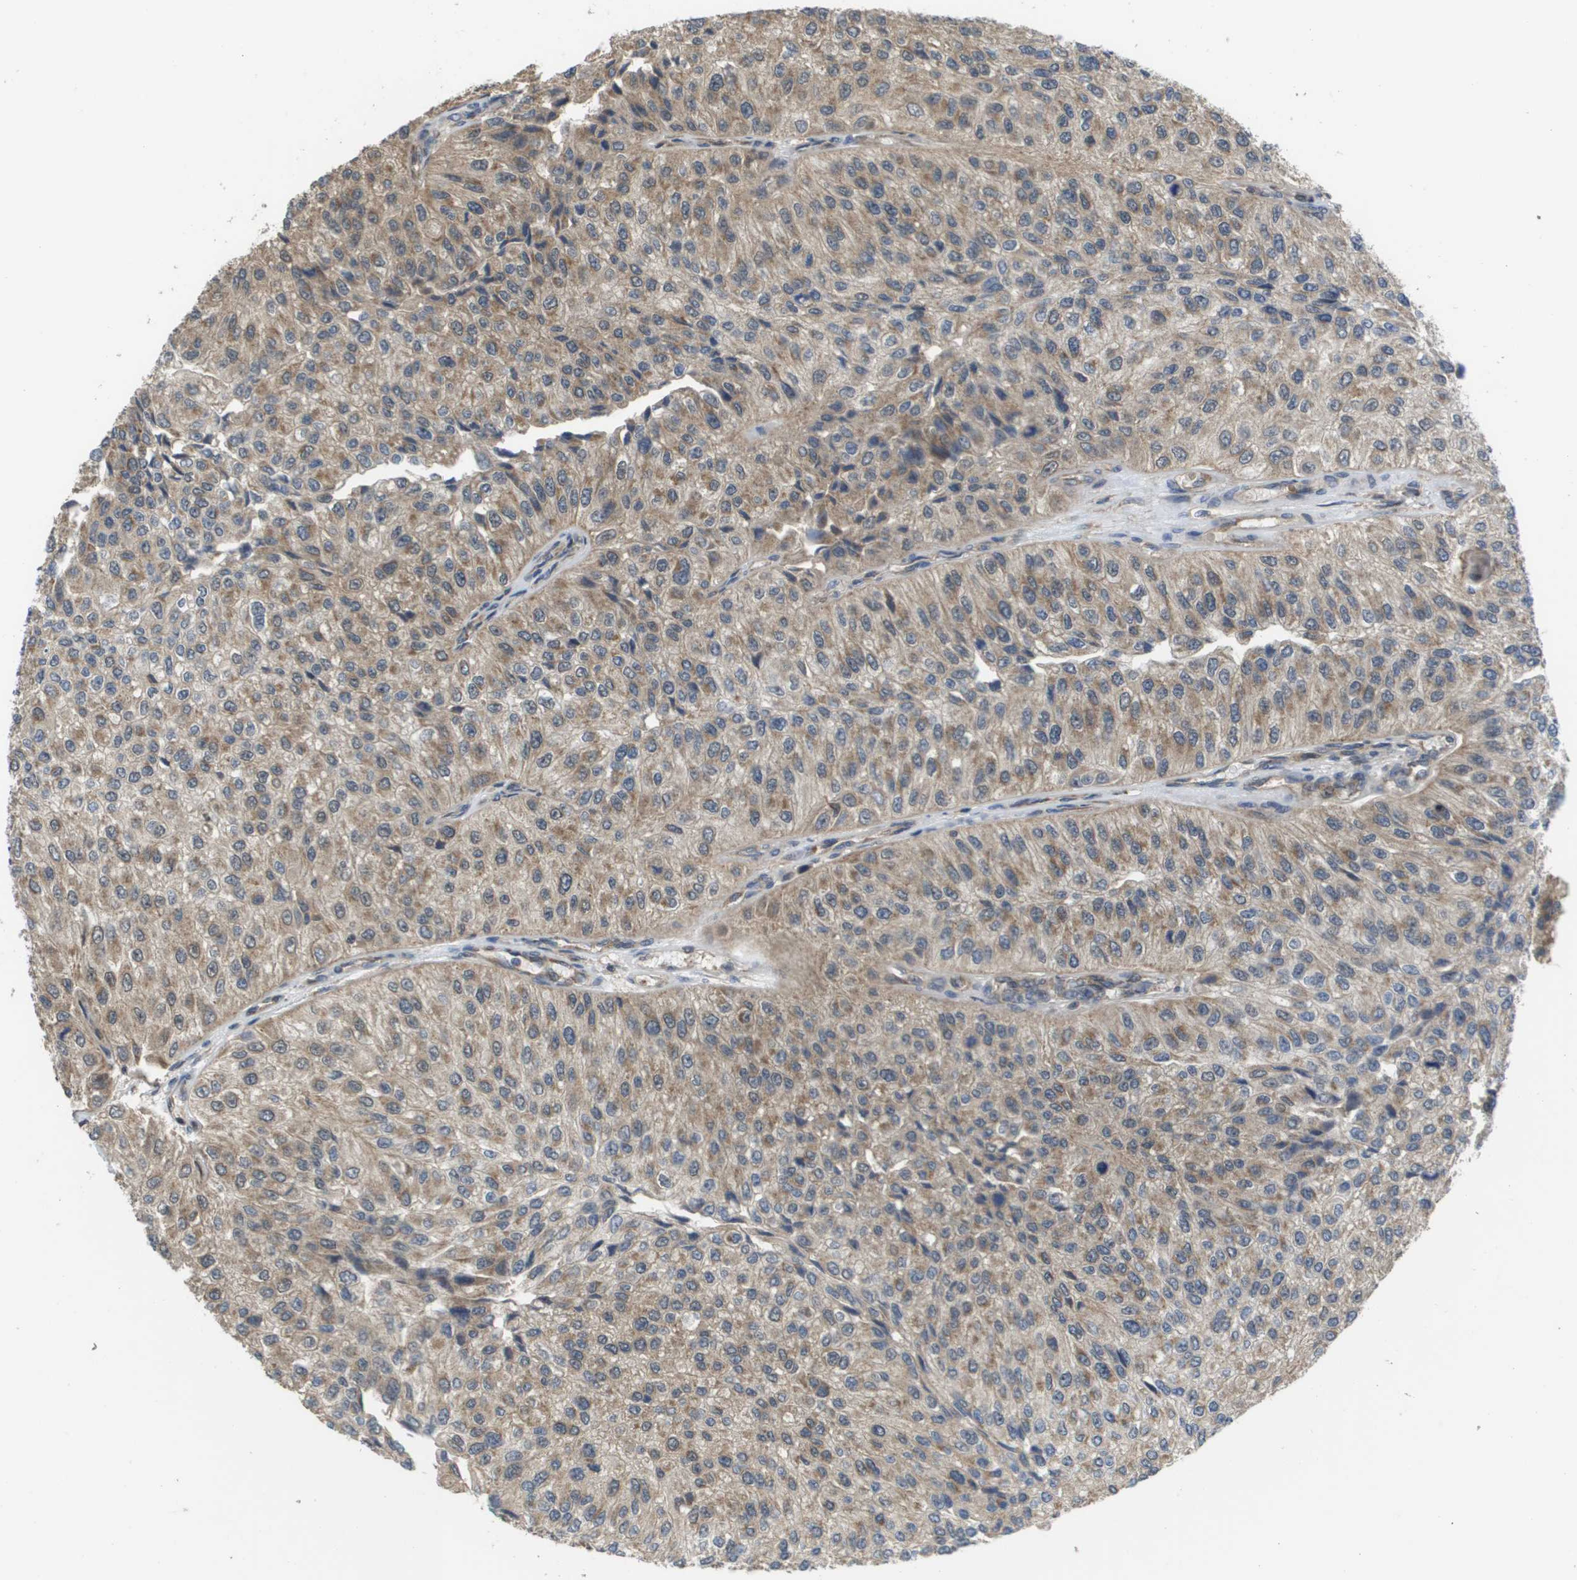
{"staining": {"intensity": "weak", "quantity": ">75%", "location": "cytoplasmic/membranous"}, "tissue": "urothelial cancer", "cell_type": "Tumor cells", "image_type": "cancer", "snomed": [{"axis": "morphology", "description": "Urothelial carcinoma, High grade"}, {"axis": "topography", "description": "Kidney"}, {"axis": "topography", "description": "Urinary bladder"}], "caption": "Immunohistochemical staining of human urothelial cancer displays weak cytoplasmic/membranous protein positivity in about >75% of tumor cells. (DAB = brown stain, brightfield microscopy at high magnification).", "gene": "RBM38", "patient": {"sex": "male", "age": 77}}